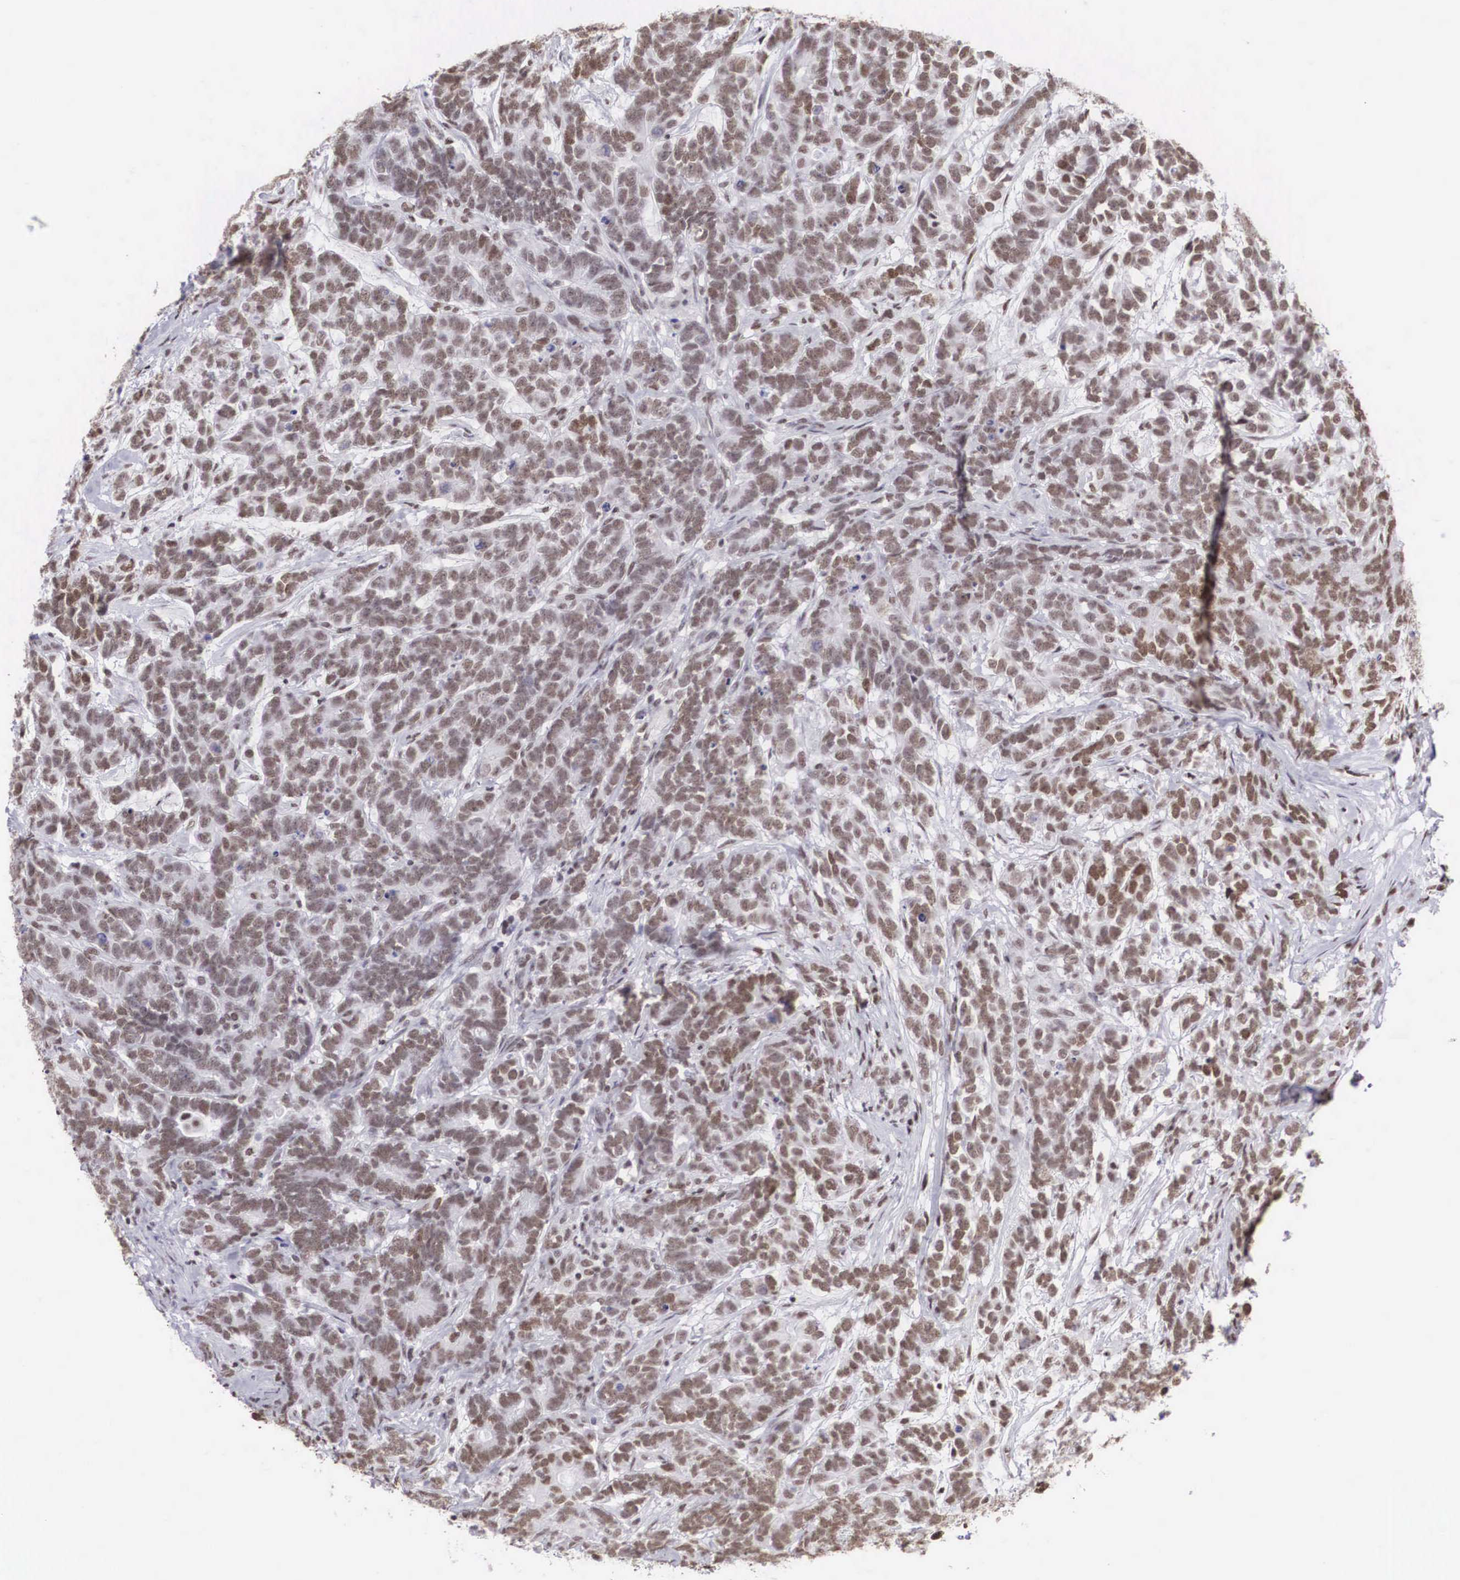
{"staining": {"intensity": "moderate", "quantity": ">75%", "location": "nuclear"}, "tissue": "testis cancer", "cell_type": "Tumor cells", "image_type": "cancer", "snomed": [{"axis": "morphology", "description": "Carcinoma, Embryonal, NOS"}, {"axis": "topography", "description": "Testis"}], "caption": "Human testis cancer stained with a protein marker shows moderate staining in tumor cells.", "gene": "CSTF2", "patient": {"sex": "male", "age": 26}}